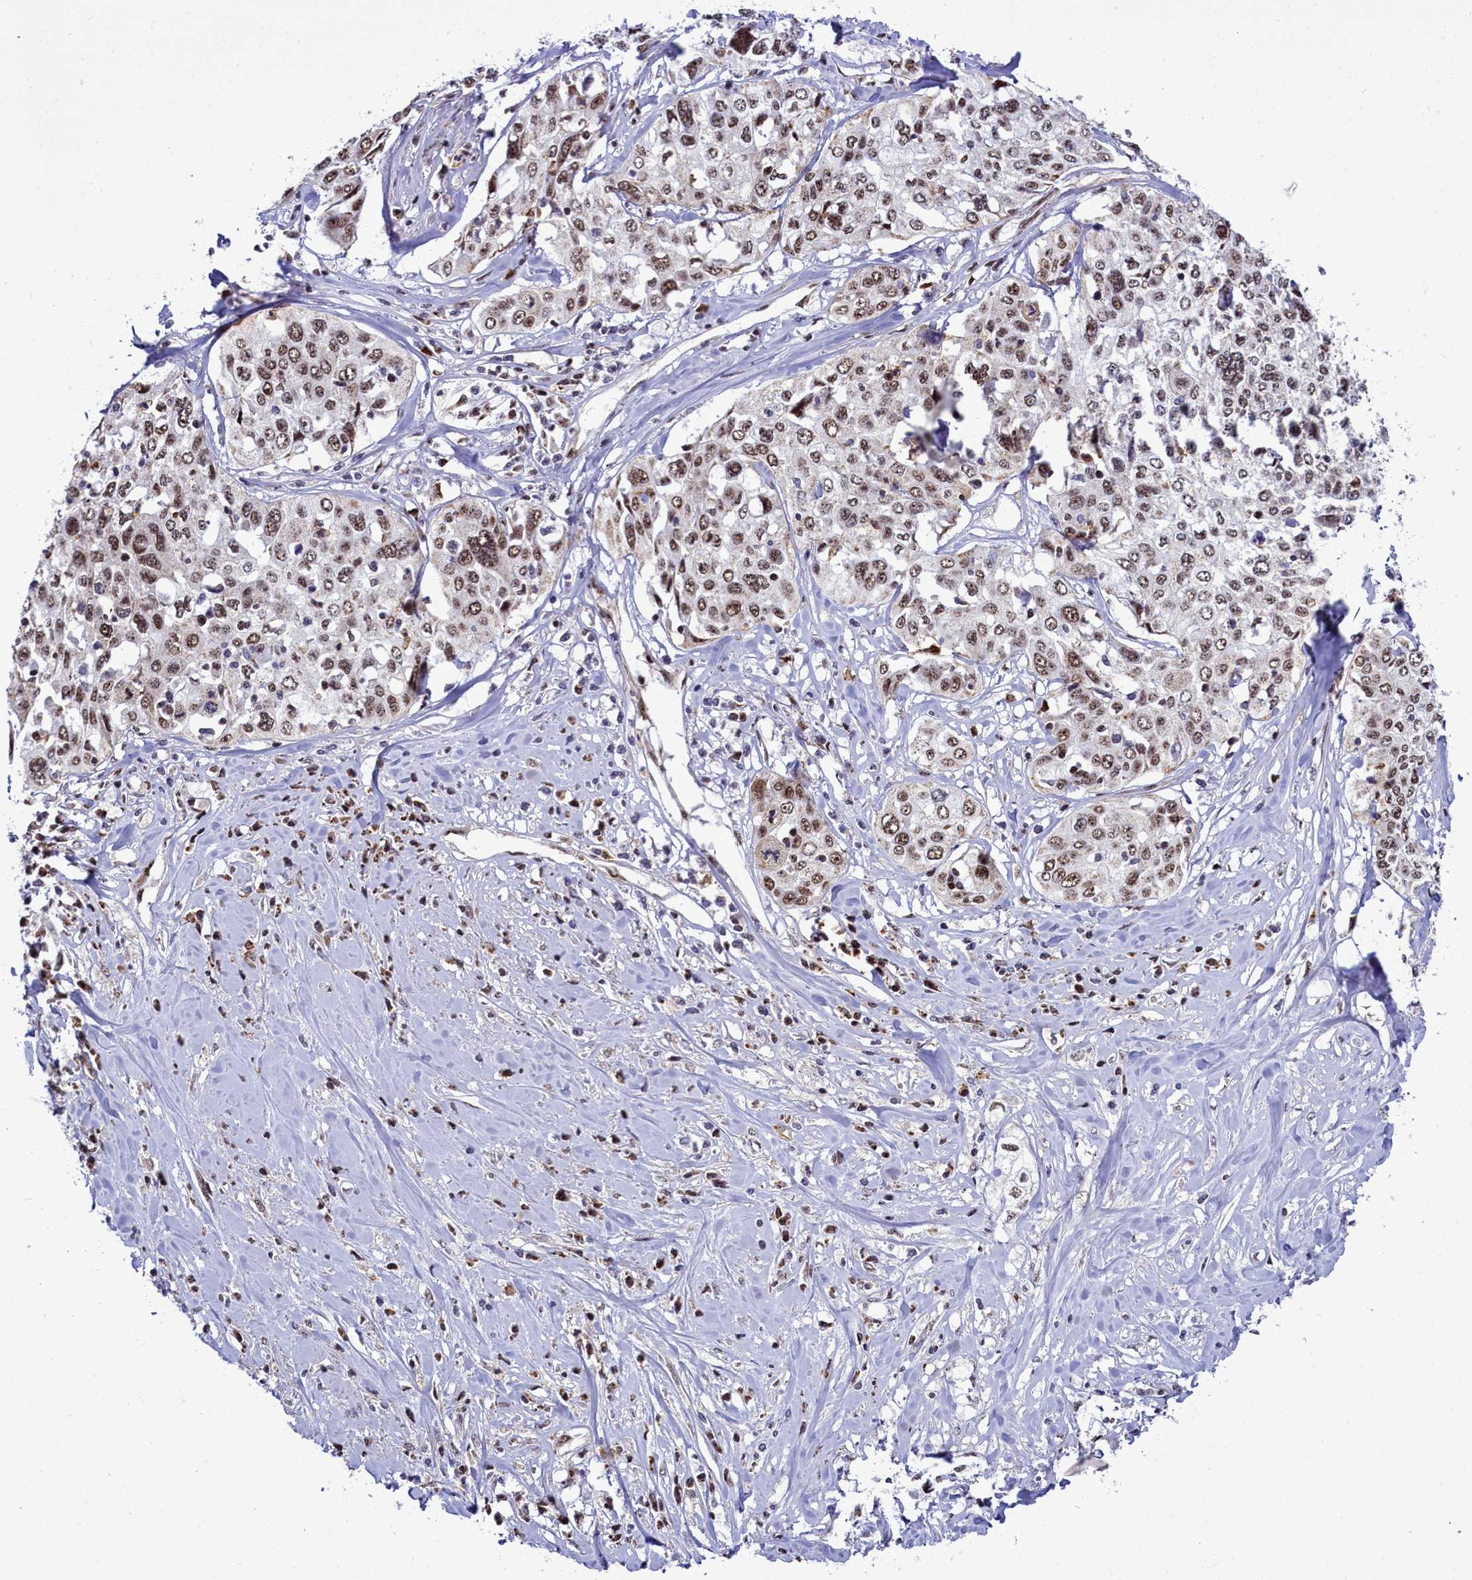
{"staining": {"intensity": "moderate", "quantity": ">75%", "location": "nuclear"}, "tissue": "cervical cancer", "cell_type": "Tumor cells", "image_type": "cancer", "snomed": [{"axis": "morphology", "description": "Squamous cell carcinoma, NOS"}, {"axis": "topography", "description": "Cervix"}], "caption": "Immunohistochemical staining of cervical cancer demonstrates medium levels of moderate nuclear protein positivity in about >75% of tumor cells. The protein is stained brown, and the nuclei are stained in blue (DAB IHC with brightfield microscopy, high magnification).", "gene": "POM121L2", "patient": {"sex": "female", "age": 31}}